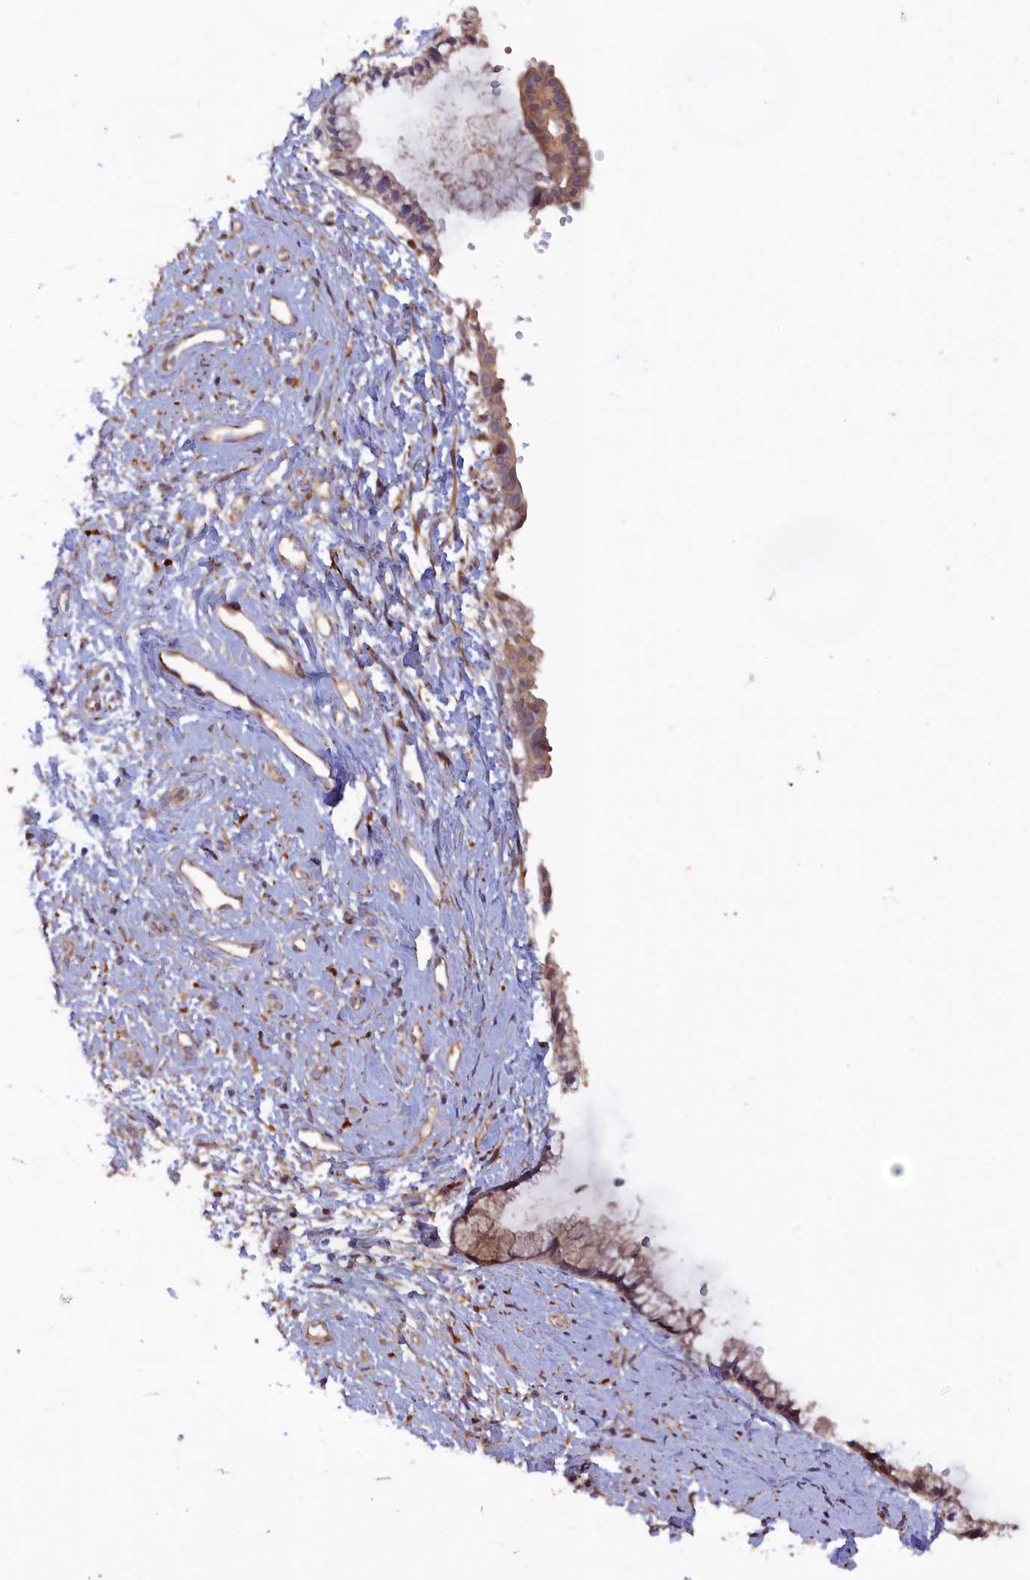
{"staining": {"intensity": "moderate", "quantity": ">75%", "location": "cytoplasmic/membranous"}, "tissue": "cervix", "cell_type": "Glandular cells", "image_type": "normal", "snomed": [{"axis": "morphology", "description": "Normal tissue, NOS"}, {"axis": "topography", "description": "Cervix"}], "caption": "Glandular cells display medium levels of moderate cytoplasmic/membranous expression in approximately >75% of cells in unremarkable cervix.", "gene": "GREB1L", "patient": {"sex": "female", "age": 57}}